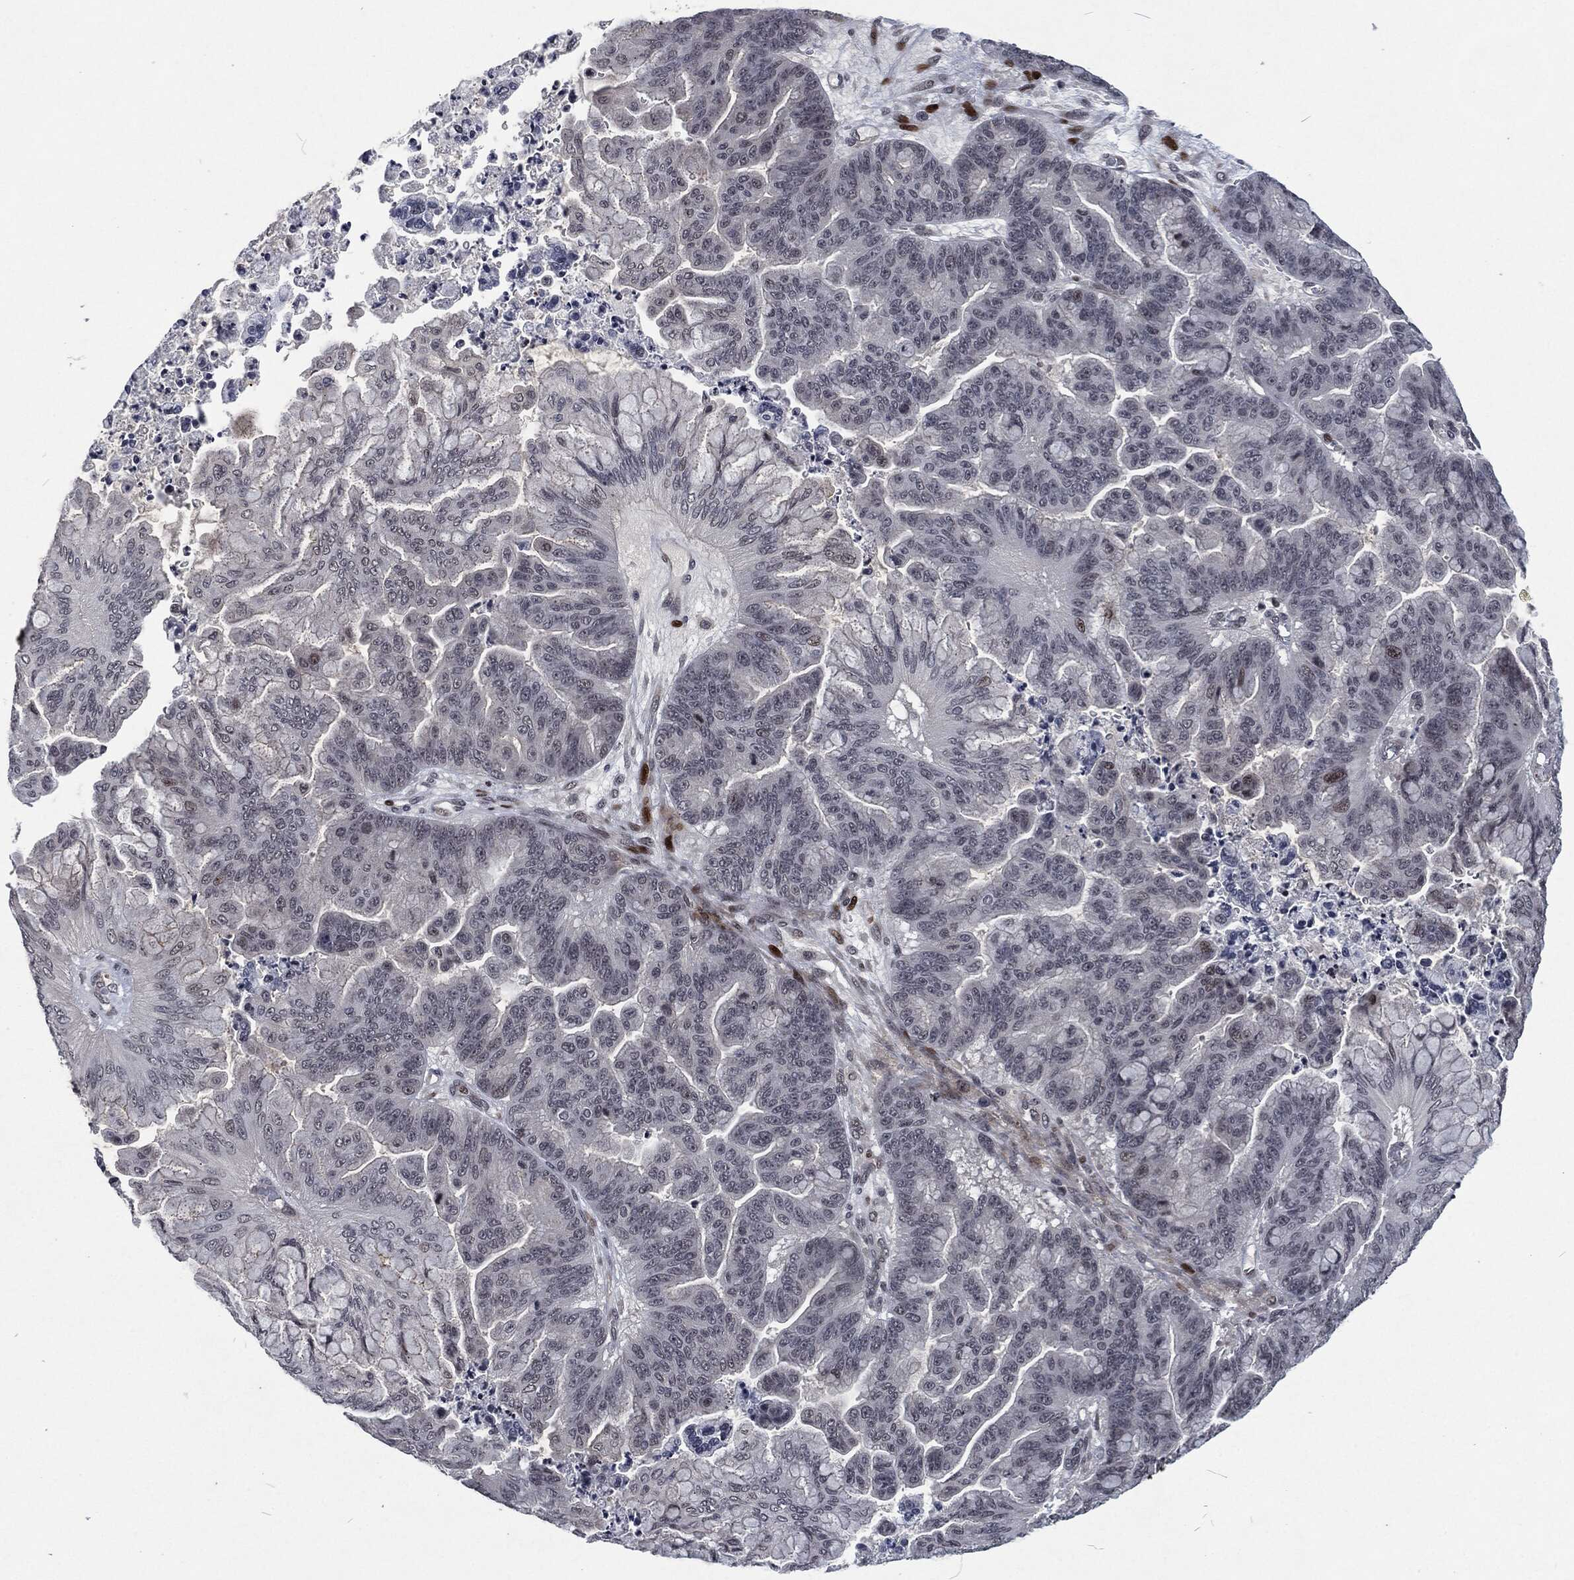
{"staining": {"intensity": "negative", "quantity": "none", "location": "none"}, "tissue": "ovarian cancer", "cell_type": "Tumor cells", "image_type": "cancer", "snomed": [{"axis": "morphology", "description": "Cystadenocarcinoma, mucinous, NOS"}, {"axis": "topography", "description": "Ovary"}], "caption": "Image shows no significant protein positivity in tumor cells of mucinous cystadenocarcinoma (ovarian).", "gene": "EGFR", "patient": {"sex": "female", "age": 67}}